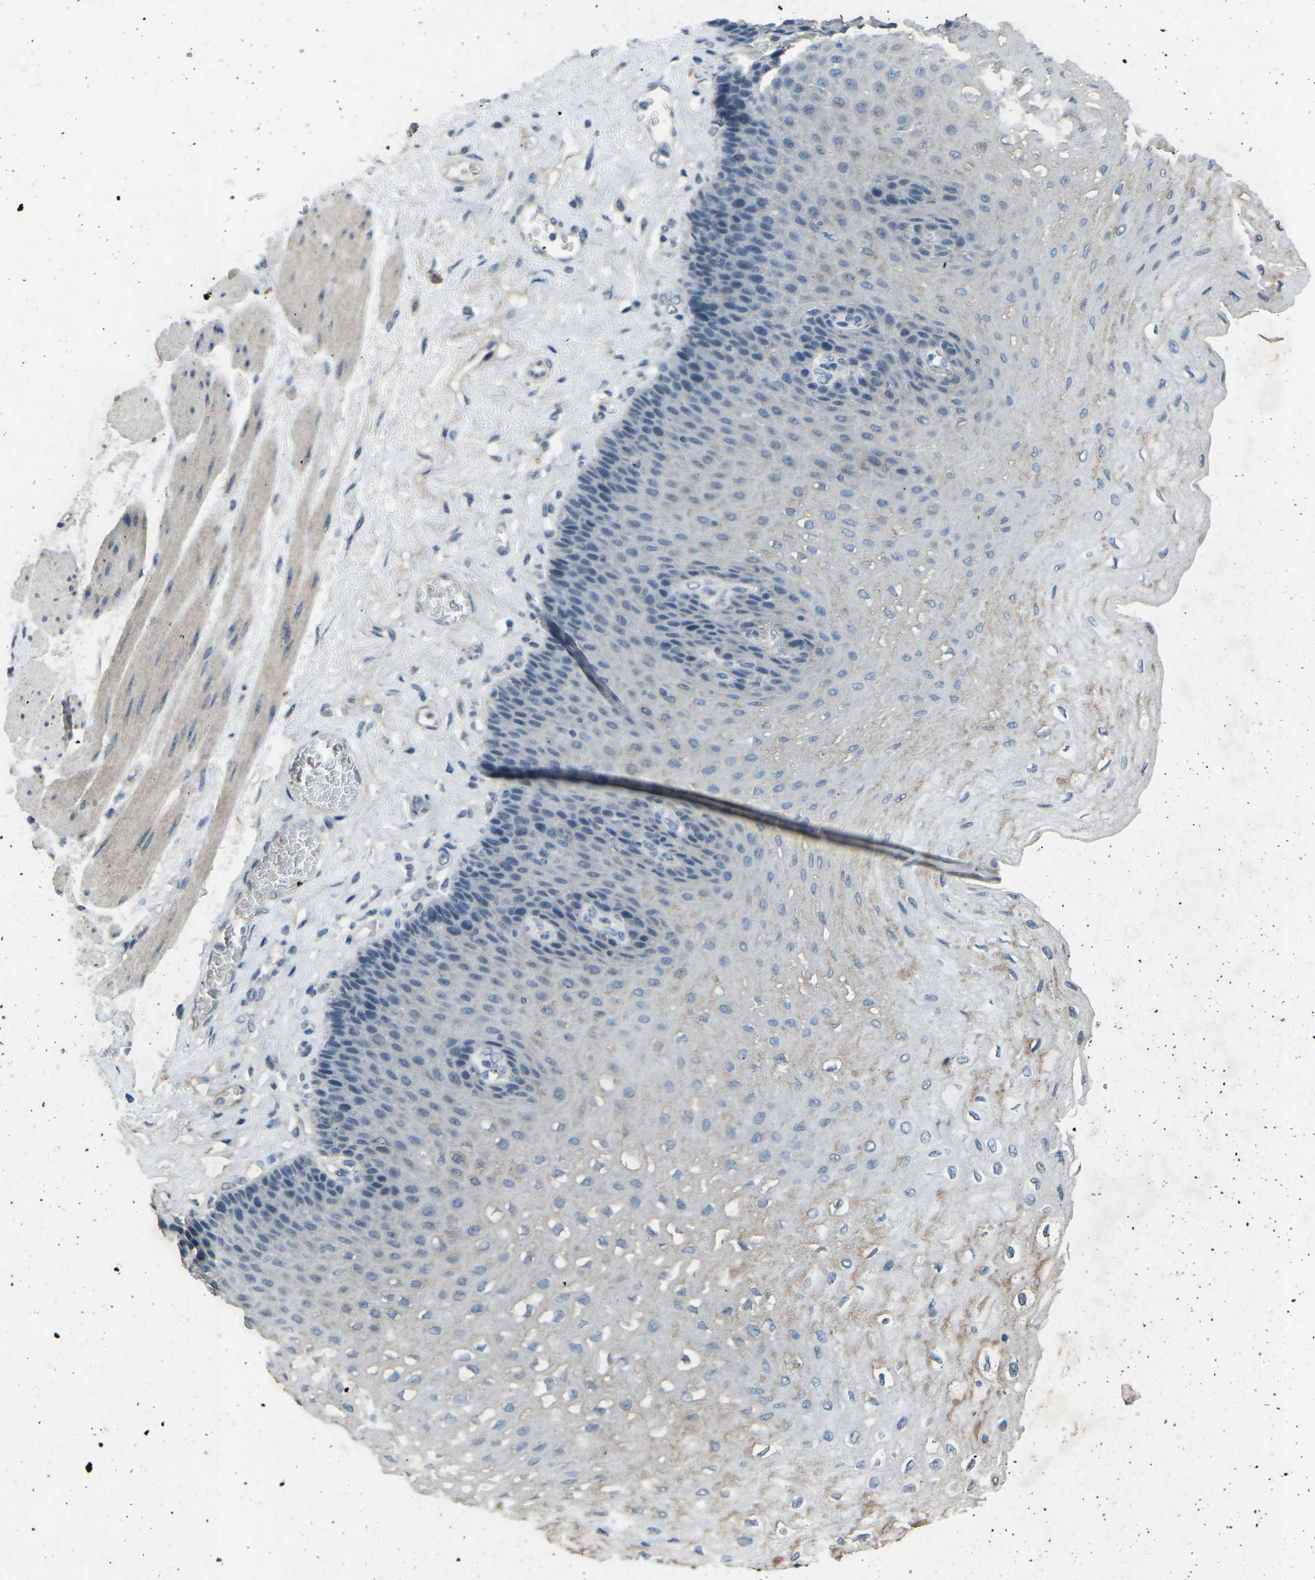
{"staining": {"intensity": "negative", "quantity": "none", "location": "none"}, "tissue": "esophagus", "cell_type": "Squamous epithelial cells", "image_type": "normal", "snomed": [{"axis": "morphology", "description": "Normal tissue, NOS"}, {"axis": "topography", "description": "Esophagus"}], "caption": "Immunohistochemistry image of normal esophagus stained for a protein (brown), which shows no expression in squamous epithelial cells.", "gene": "A1BG", "patient": {"sex": "female", "age": 72}}